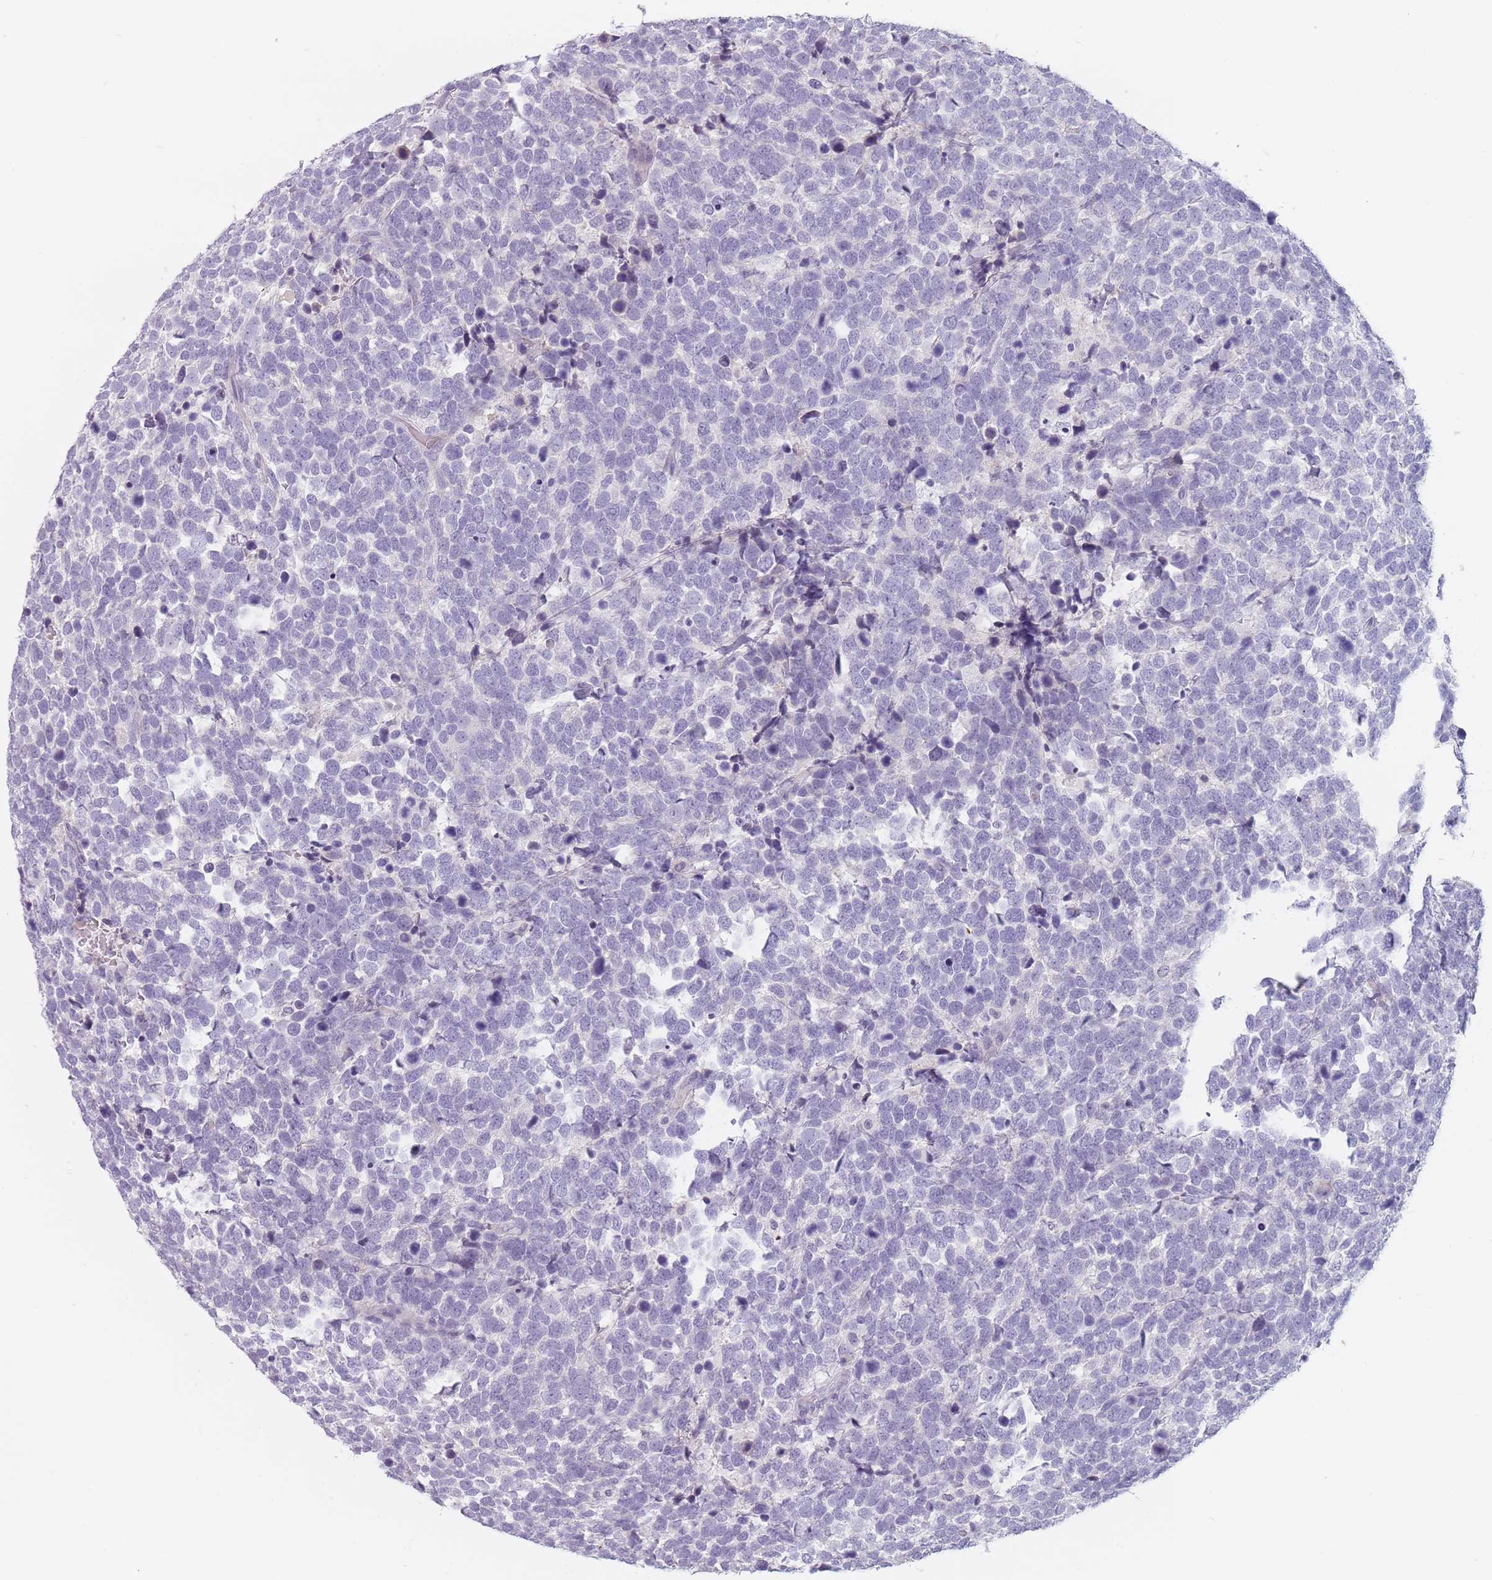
{"staining": {"intensity": "negative", "quantity": "none", "location": "none"}, "tissue": "urothelial cancer", "cell_type": "Tumor cells", "image_type": "cancer", "snomed": [{"axis": "morphology", "description": "Urothelial carcinoma, High grade"}, {"axis": "topography", "description": "Urinary bladder"}], "caption": "Tumor cells show no significant staining in urothelial cancer.", "gene": "CEP19", "patient": {"sex": "female", "age": 82}}